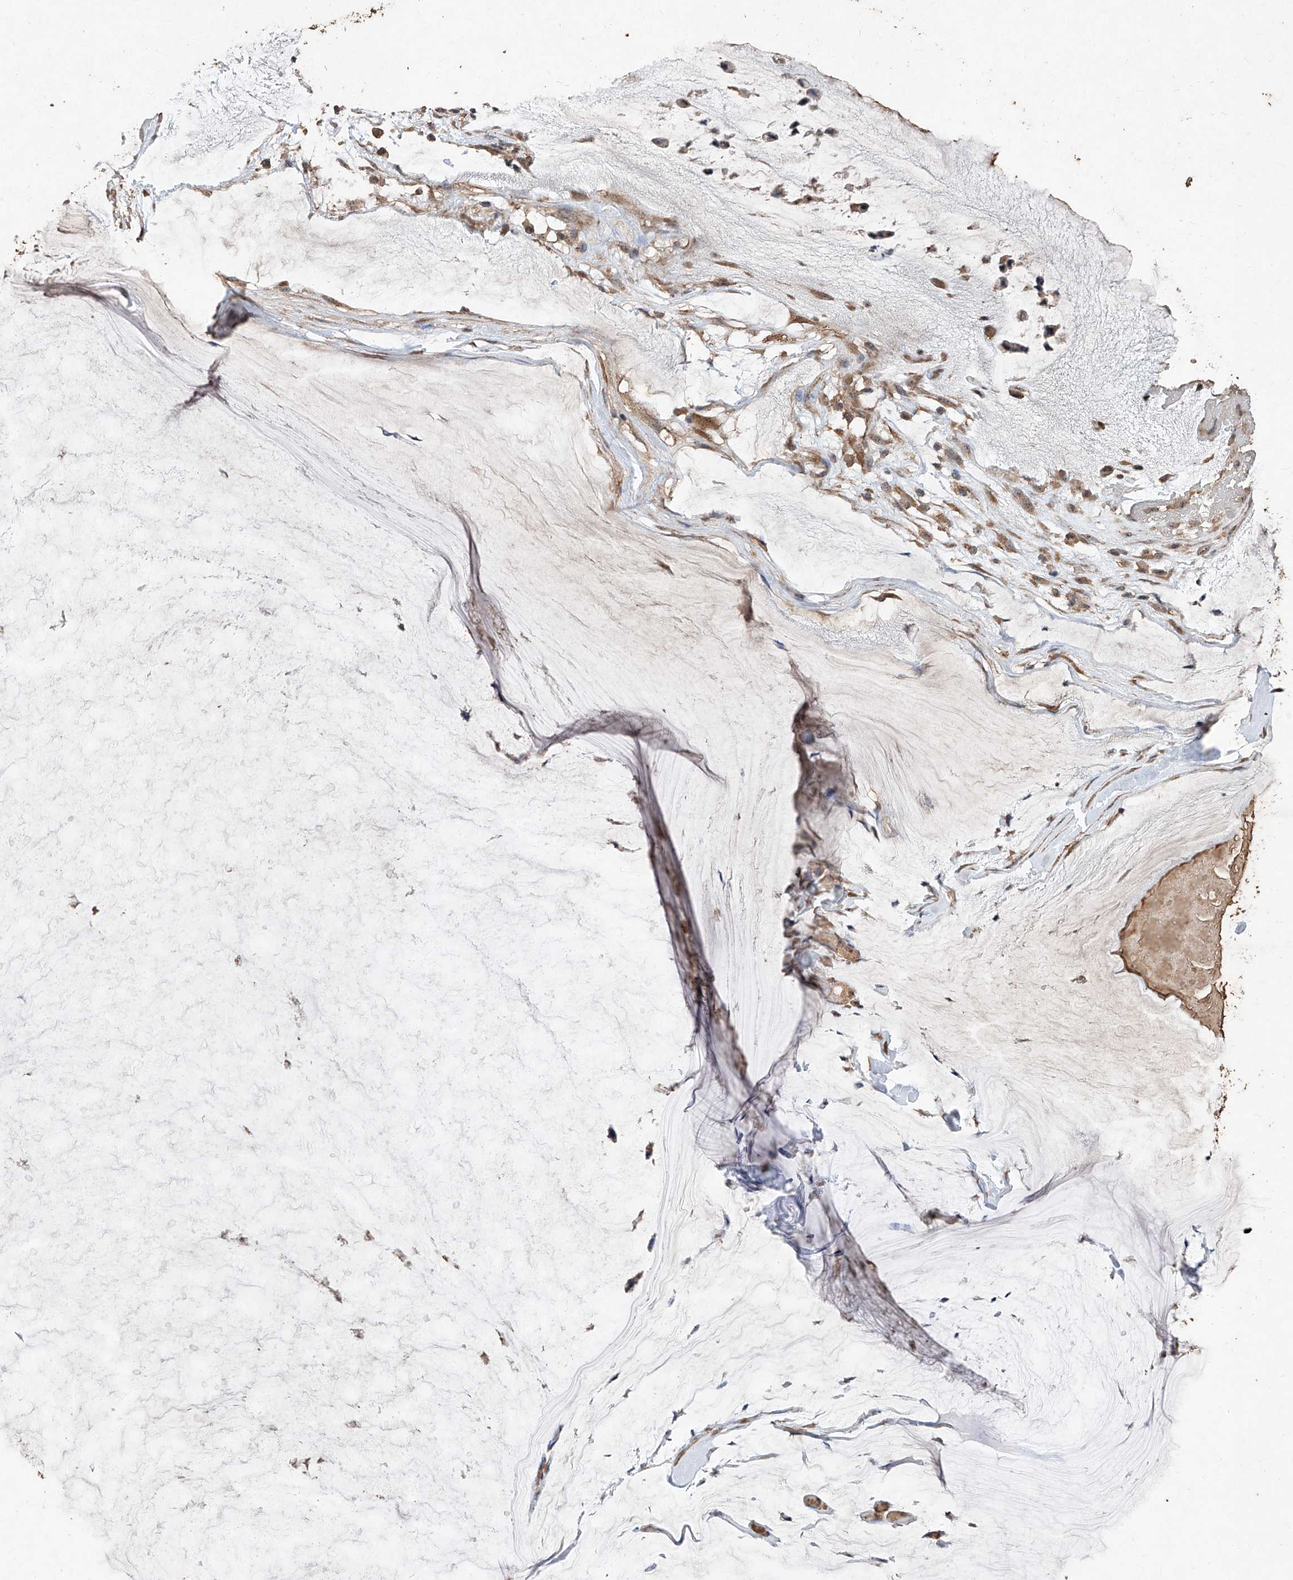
{"staining": {"intensity": "weak", "quantity": ">75%", "location": "cytoplasmic/membranous"}, "tissue": "ovarian cancer", "cell_type": "Tumor cells", "image_type": "cancer", "snomed": [{"axis": "morphology", "description": "Cystadenocarcinoma, mucinous, NOS"}, {"axis": "topography", "description": "Ovary"}], "caption": "Immunohistochemistry (IHC) of human mucinous cystadenocarcinoma (ovarian) demonstrates low levels of weak cytoplasmic/membranous staining in approximately >75% of tumor cells.", "gene": "EML1", "patient": {"sex": "female", "age": 39}}